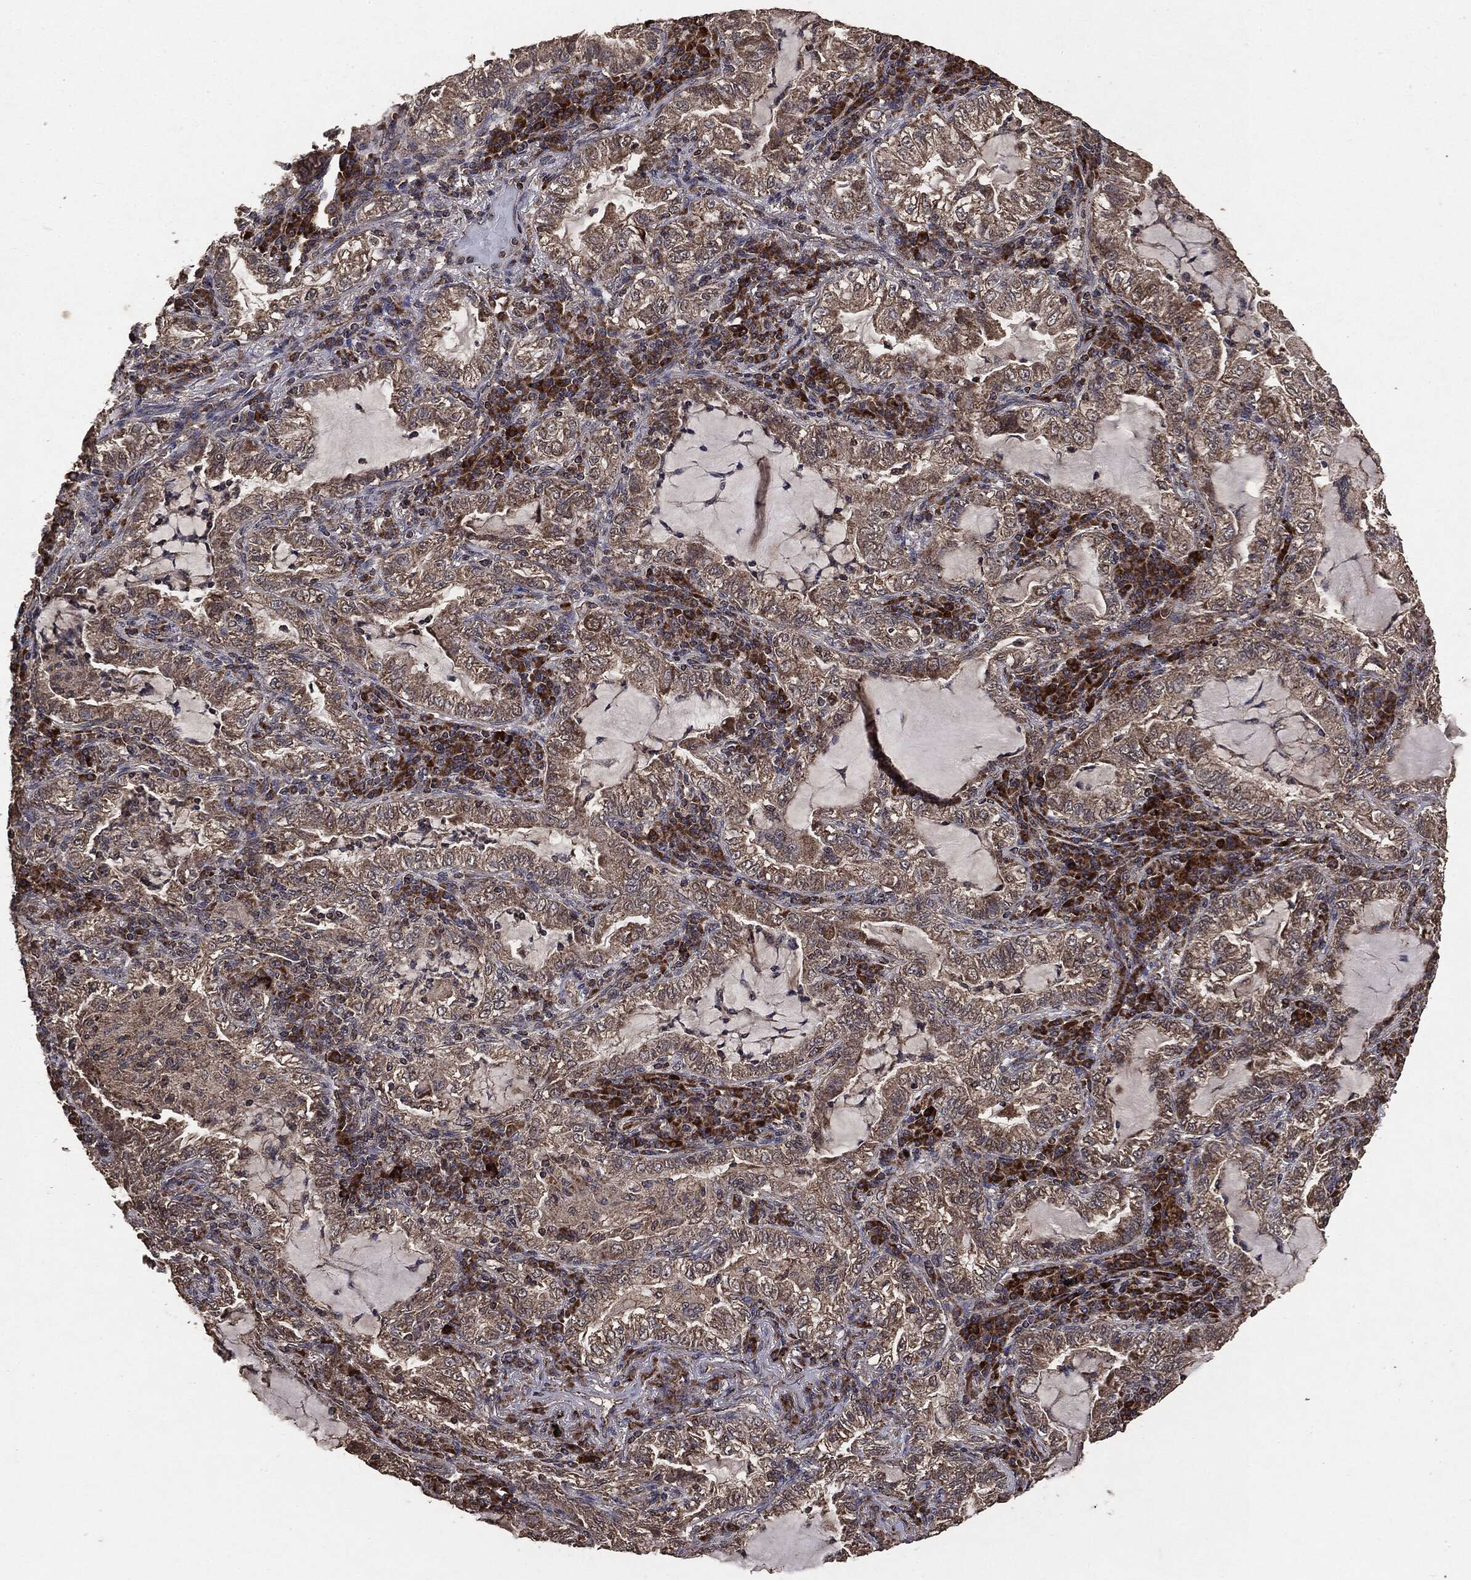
{"staining": {"intensity": "weak", "quantity": ">75%", "location": "cytoplasmic/membranous"}, "tissue": "lung cancer", "cell_type": "Tumor cells", "image_type": "cancer", "snomed": [{"axis": "morphology", "description": "Adenocarcinoma, NOS"}, {"axis": "topography", "description": "Lung"}], "caption": "Immunohistochemistry (IHC) of lung cancer reveals low levels of weak cytoplasmic/membranous staining in about >75% of tumor cells. The staining is performed using DAB (3,3'-diaminobenzidine) brown chromogen to label protein expression. The nuclei are counter-stained blue using hematoxylin.", "gene": "MTOR", "patient": {"sex": "female", "age": 73}}